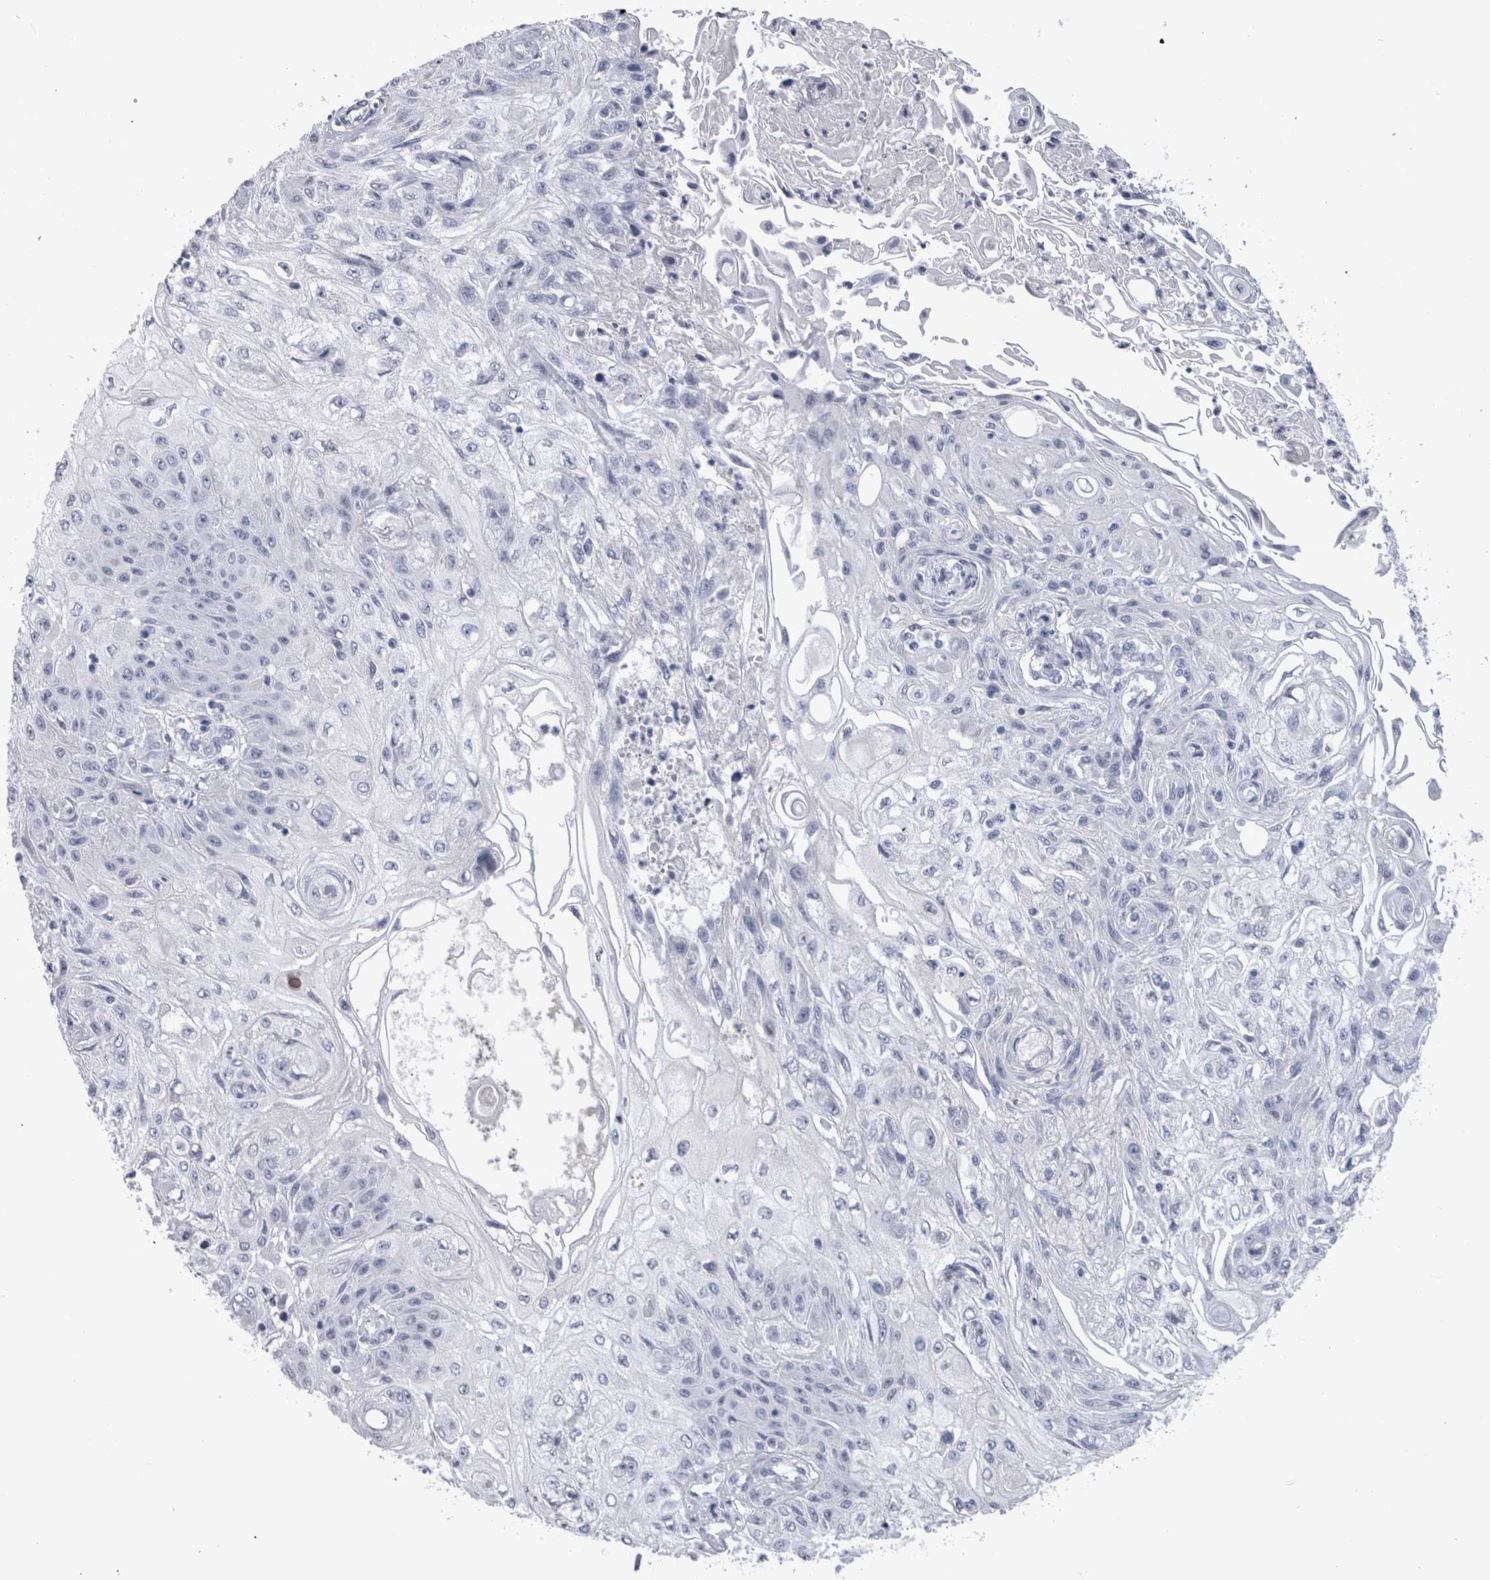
{"staining": {"intensity": "negative", "quantity": "none", "location": "none"}, "tissue": "skin cancer", "cell_type": "Tumor cells", "image_type": "cancer", "snomed": [{"axis": "morphology", "description": "Squamous cell carcinoma, NOS"}, {"axis": "morphology", "description": "Squamous cell carcinoma, metastatic, NOS"}, {"axis": "topography", "description": "Skin"}, {"axis": "topography", "description": "Lymph node"}], "caption": "IHC photomicrograph of human skin cancer (squamous cell carcinoma) stained for a protein (brown), which reveals no positivity in tumor cells. Nuclei are stained in blue.", "gene": "PAX5", "patient": {"sex": "male", "age": 75}}